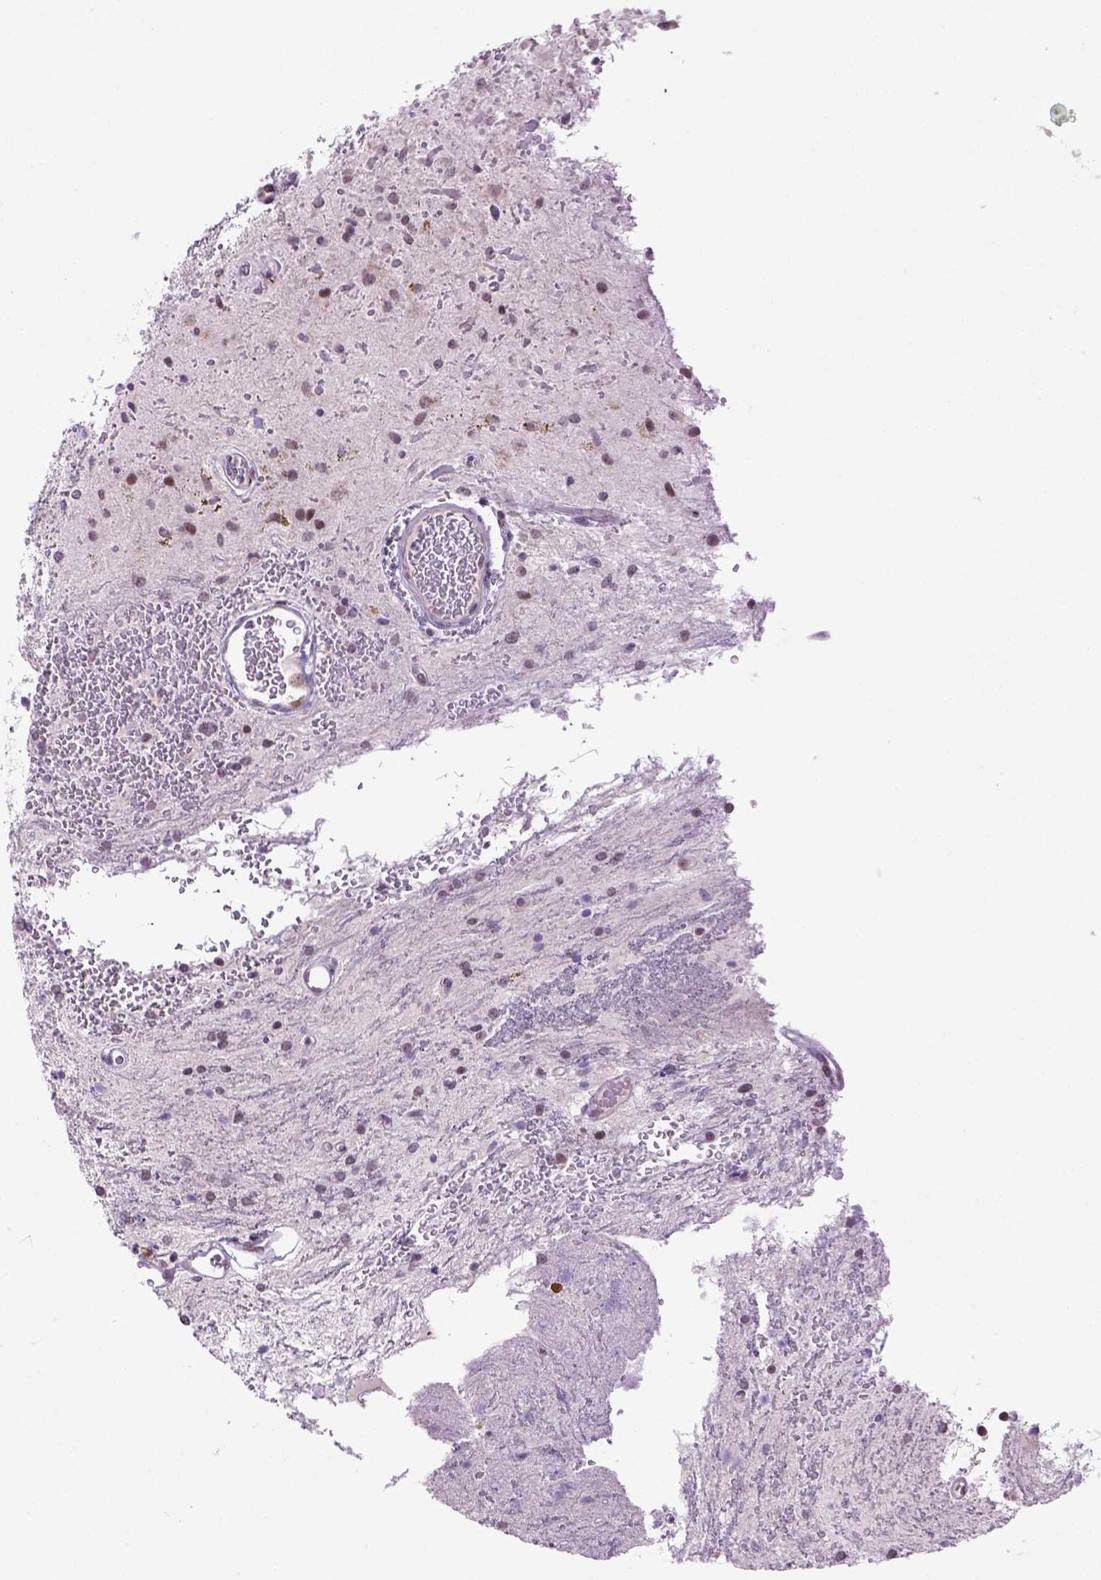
{"staining": {"intensity": "moderate", "quantity": "<25%", "location": "nuclear"}, "tissue": "glioma", "cell_type": "Tumor cells", "image_type": "cancer", "snomed": [{"axis": "morphology", "description": "Glioma, malignant, Low grade"}, {"axis": "topography", "description": "Cerebellum"}], "caption": "IHC of glioma reveals low levels of moderate nuclear expression in about <25% of tumor cells.", "gene": "TBPL1", "patient": {"sex": "female", "age": 14}}